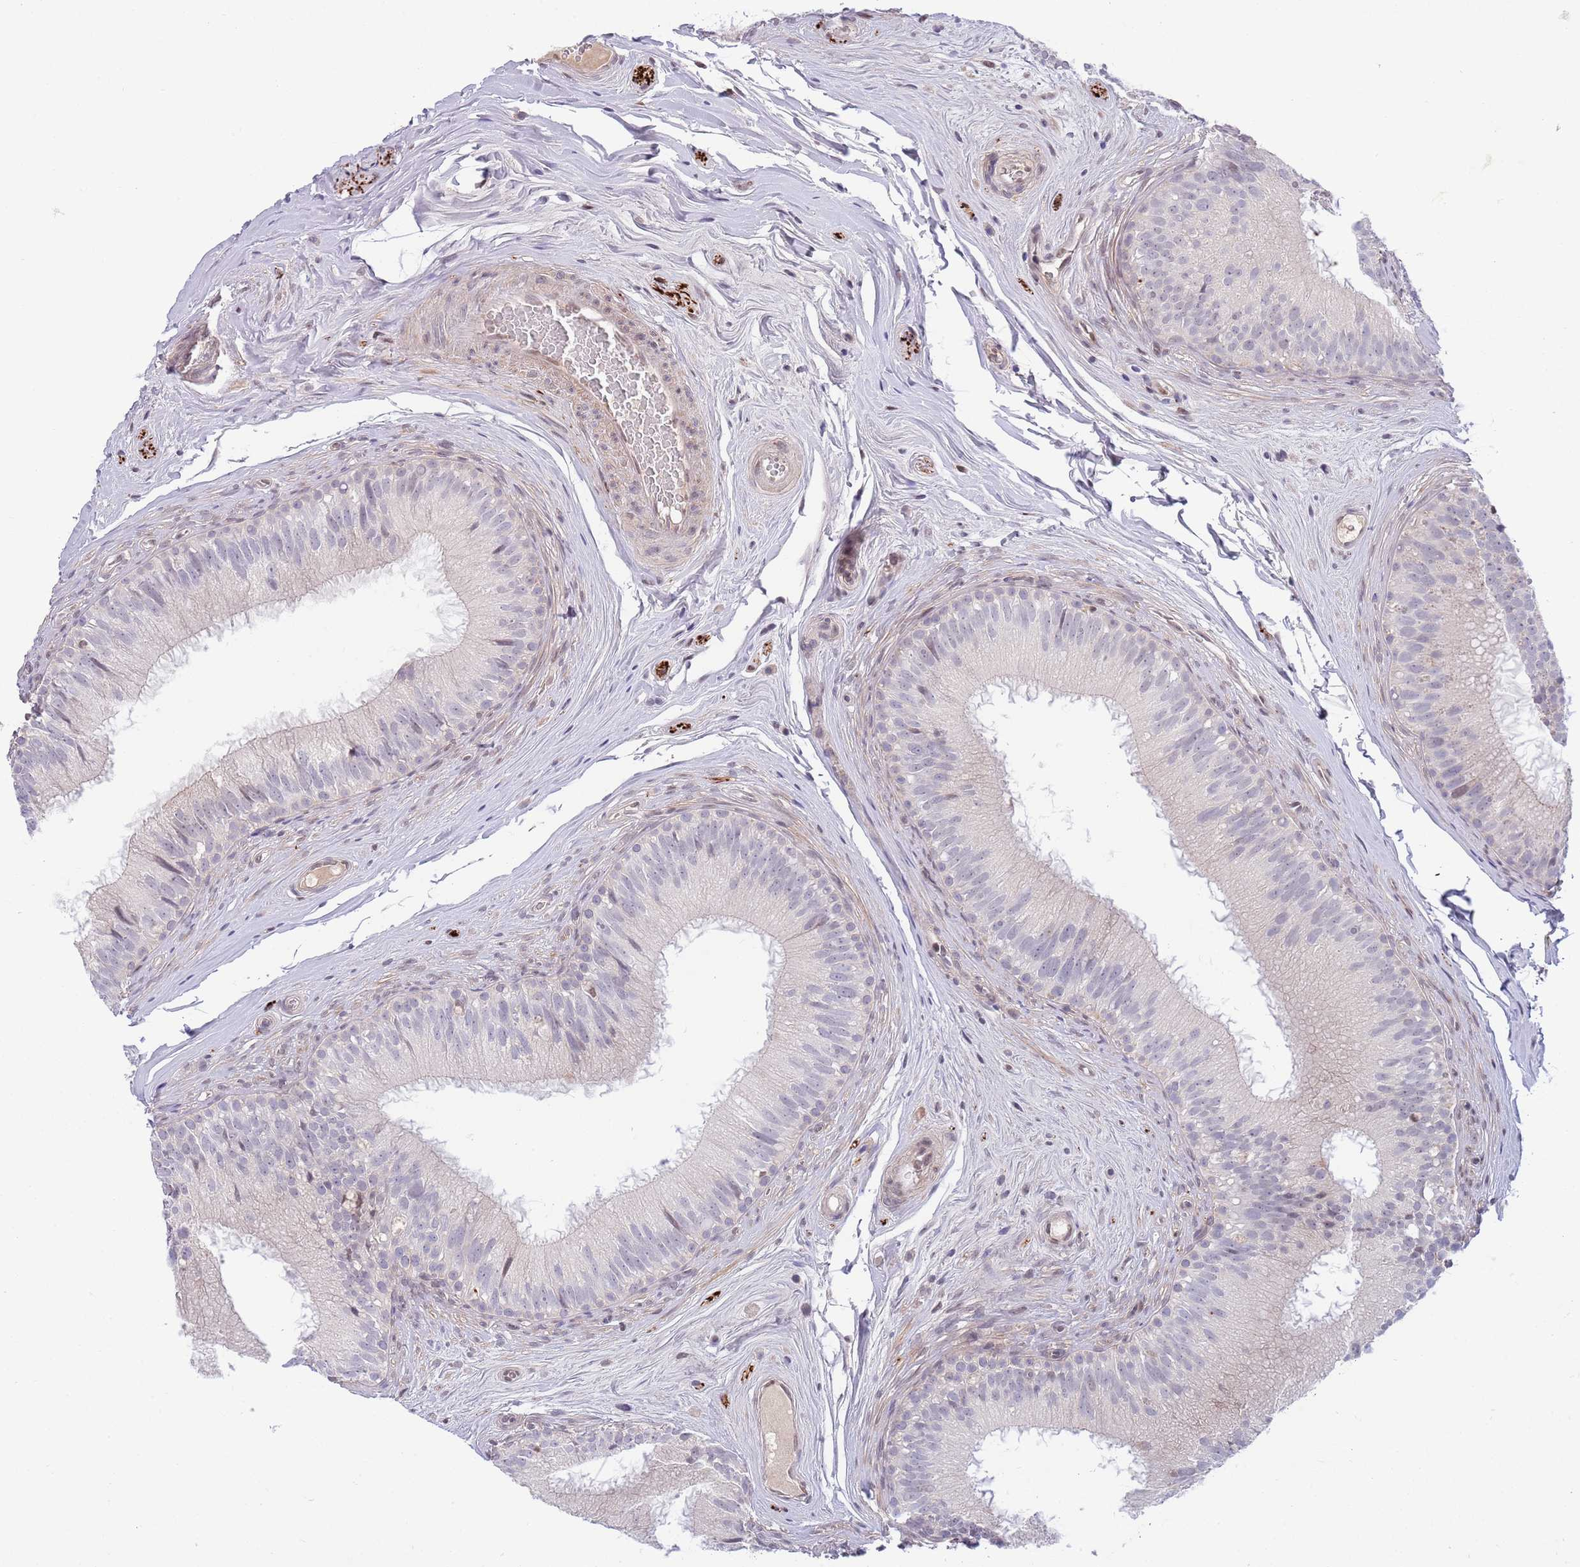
{"staining": {"intensity": "negative", "quantity": "none", "location": "none"}, "tissue": "epididymis", "cell_type": "Glandular cells", "image_type": "normal", "snomed": [{"axis": "morphology", "description": "Normal tissue, NOS"}, {"axis": "topography", "description": "Epididymis"}], "caption": "IHC histopathology image of normal epididymis: human epididymis stained with DAB (3,3'-diaminobenzidine) demonstrates no significant protein positivity in glandular cells.", "gene": "NLRP6", "patient": {"sex": "male", "age": 34}}